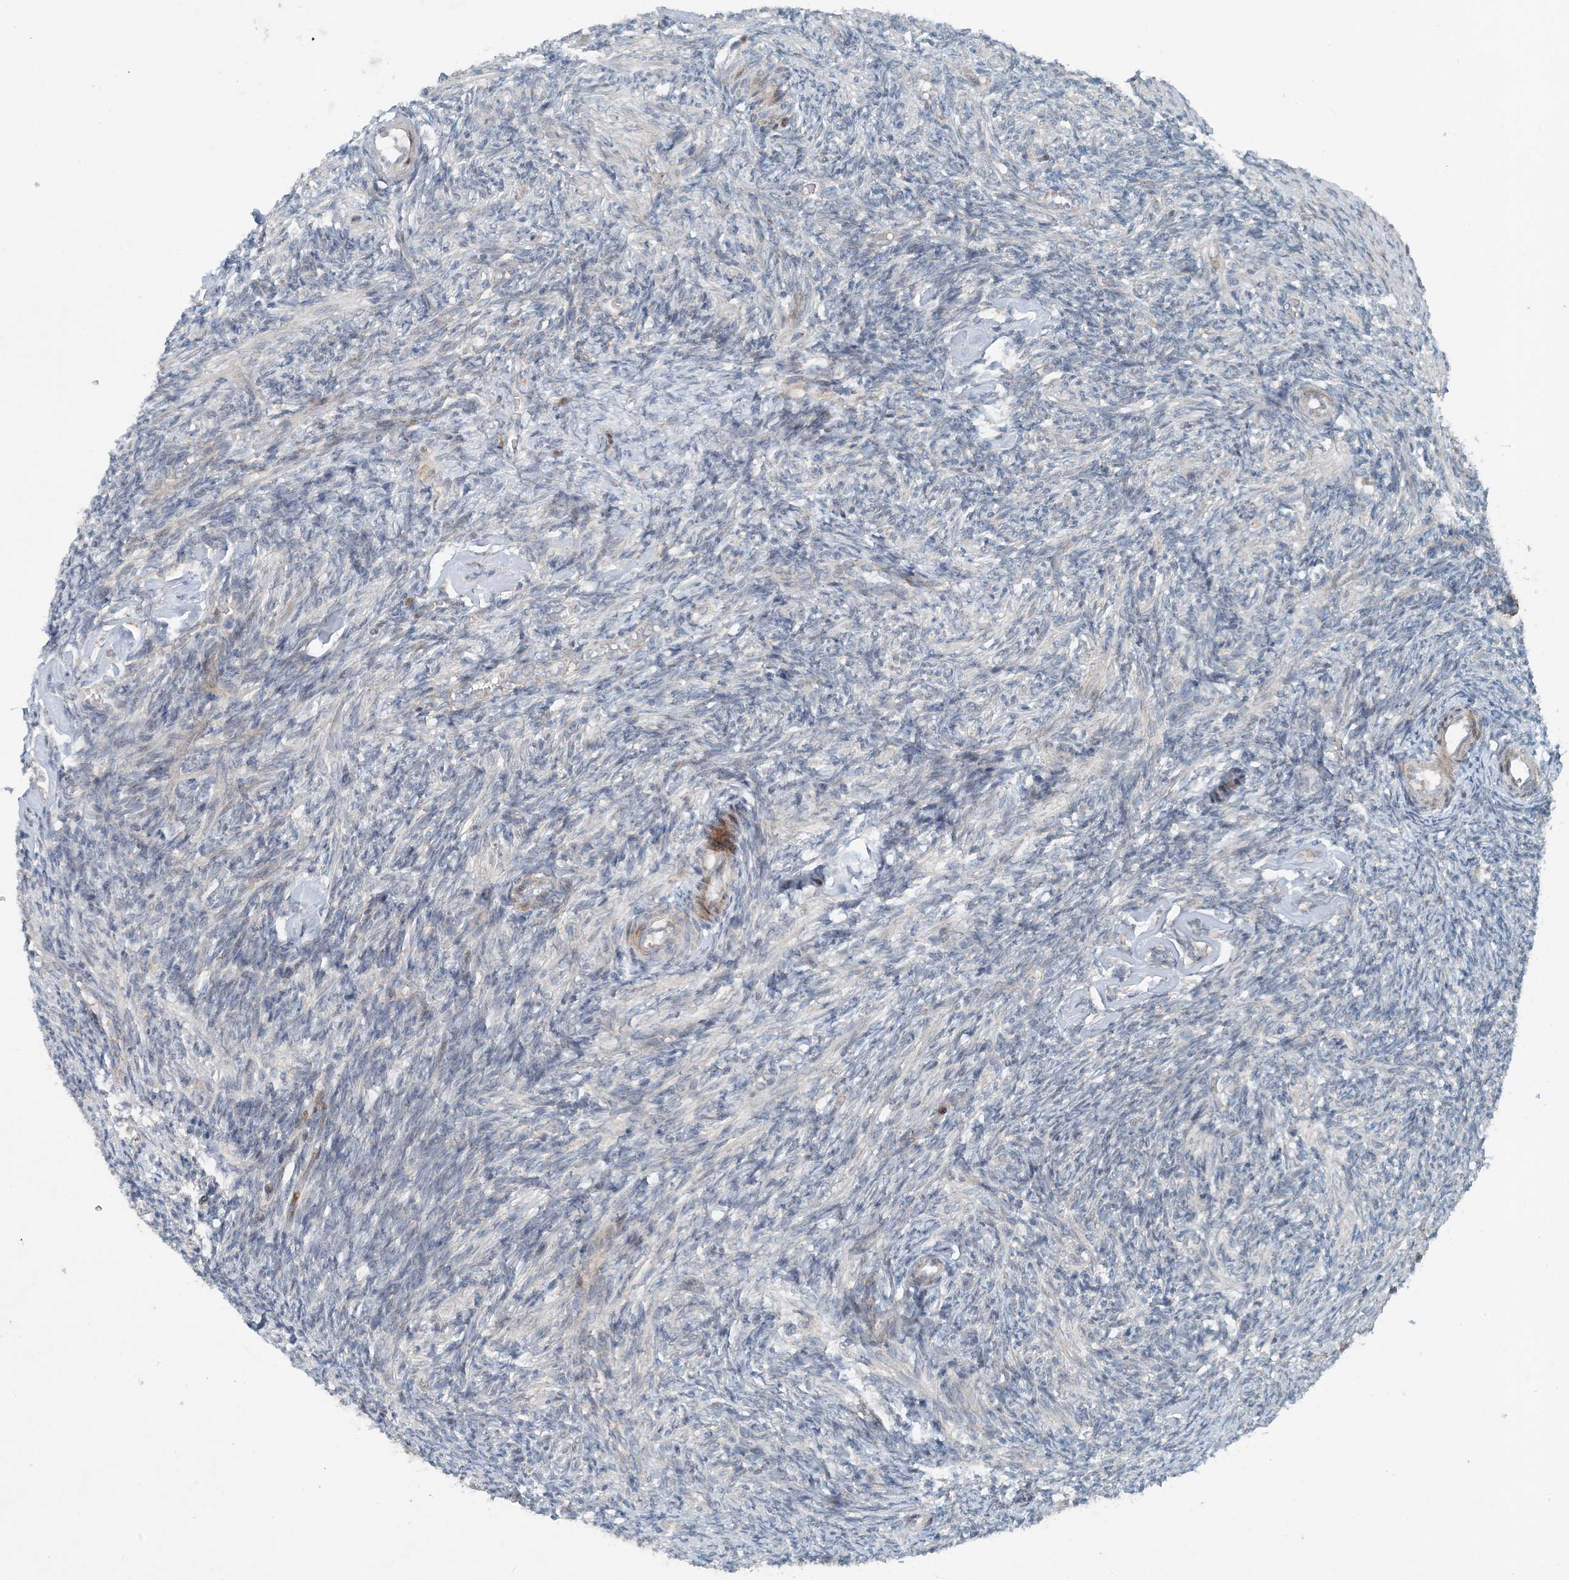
{"staining": {"intensity": "negative", "quantity": "none", "location": "none"}, "tissue": "ovary", "cell_type": "Ovarian stroma cells", "image_type": "normal", "snomed": [{"axis": "morphology", "description": "Normal tissue, NOS"}, {"axis": "topography", "description": "Ovary"}], "caption": "IHC photomicrograph of unremarkable ovary: ovary stained with DAB demonstrates no significant protein positivity in ovarian stroma cells. (DAB (3,3'-diaminobenzidine) immunohistochemistry visualized using brightfield microscopy, high magnification).", "gene": "MITD1", "patient": {"sex": "female", "age": 27}}